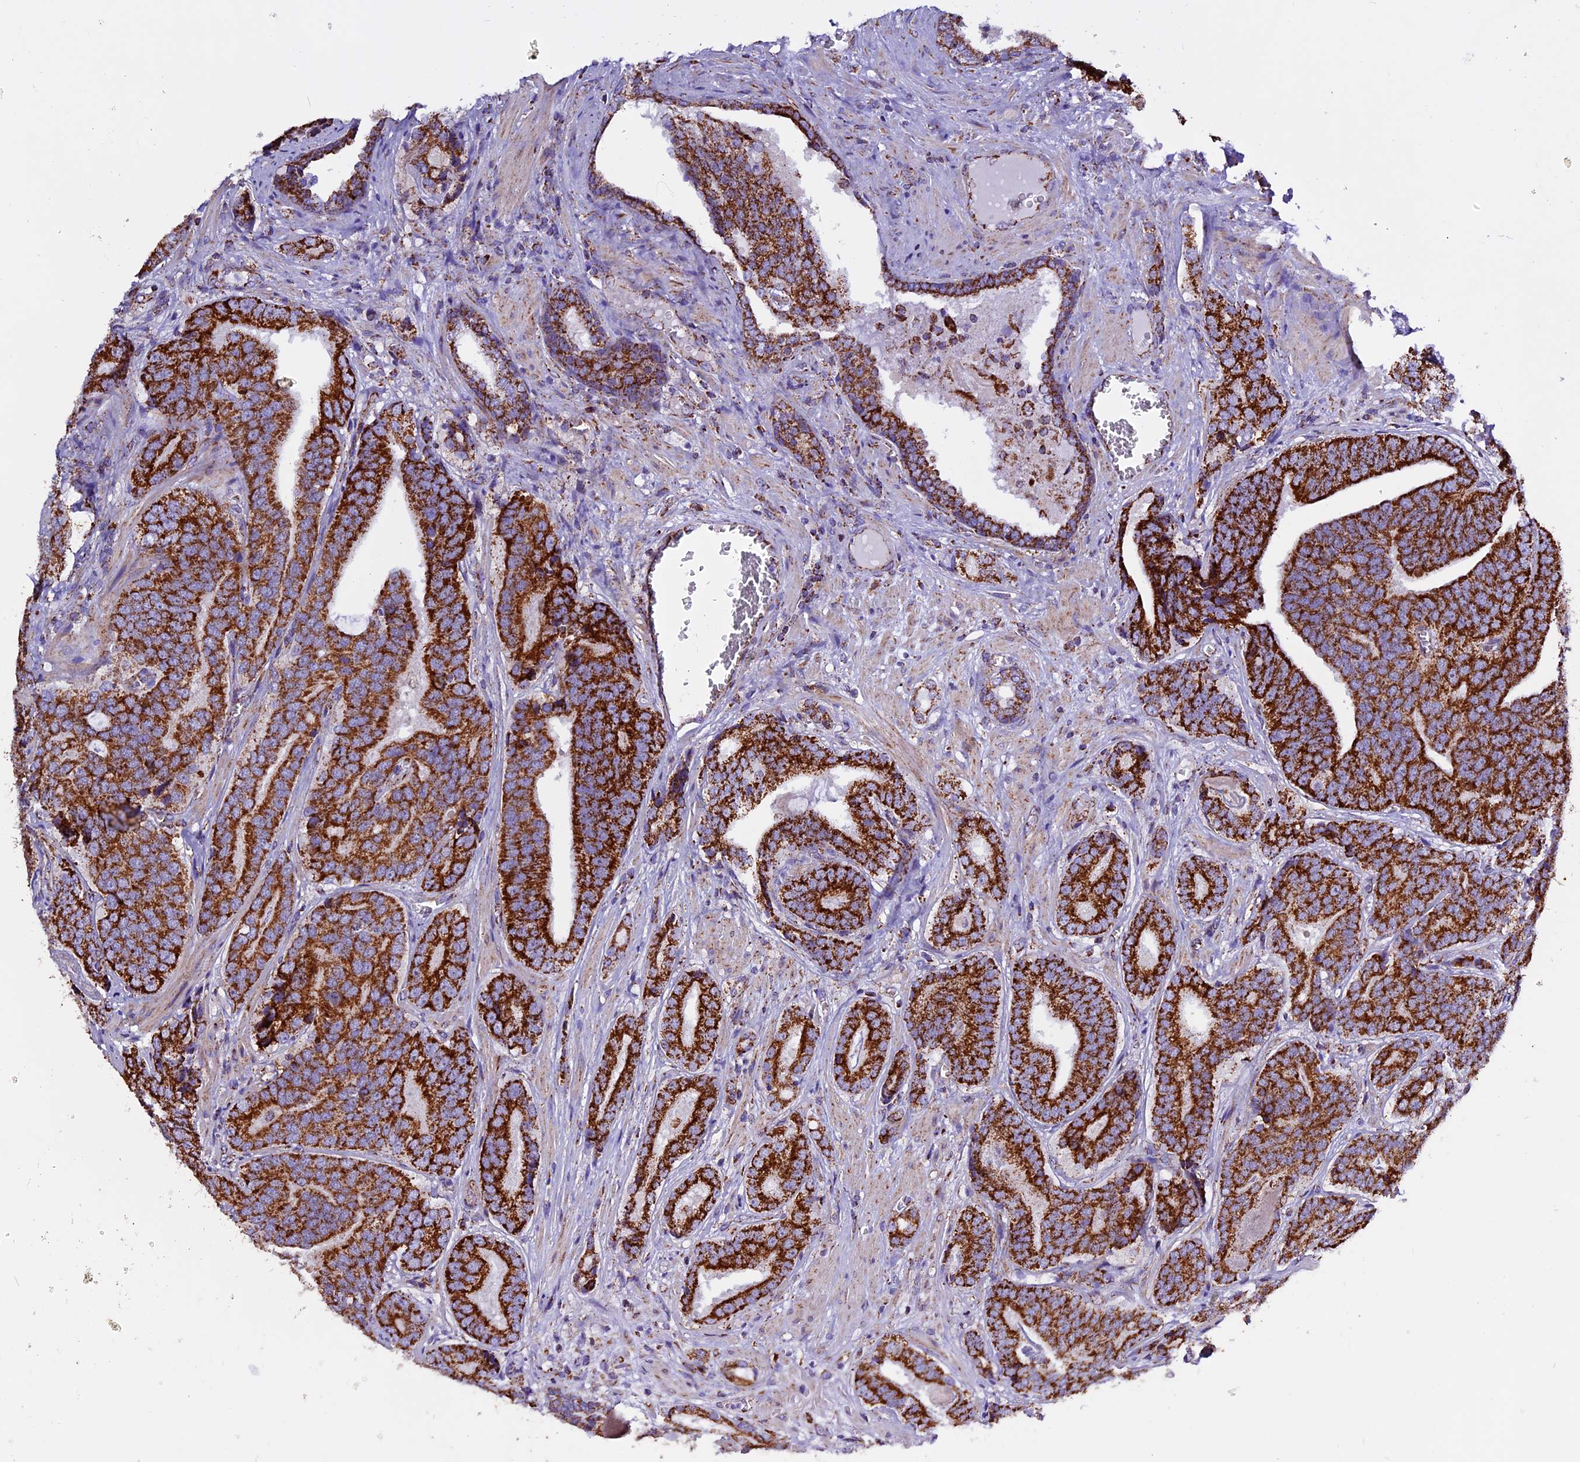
{"staining": {"intensity": "strong", "quantity": ">75%", "location": "cytoplasmic/membranous"}, "tissue": "prostate cancer", "cell_type": "Tumor cells", "image_type": "cancer", "snomed": [{"axis": "morphology", "description": "Adenocarcinoma, High grade"}, {"axis": "topography", "description": "Prostate"}], "caption": "Tumor cells demonstrate strong cytoplasmic/membranous expression in approximately >75% of cells in prostate cancer (adenocarcinoma (high-grade)).", "gene": "CX3CL1", "patient": {"sex": "male", "age": 55}}